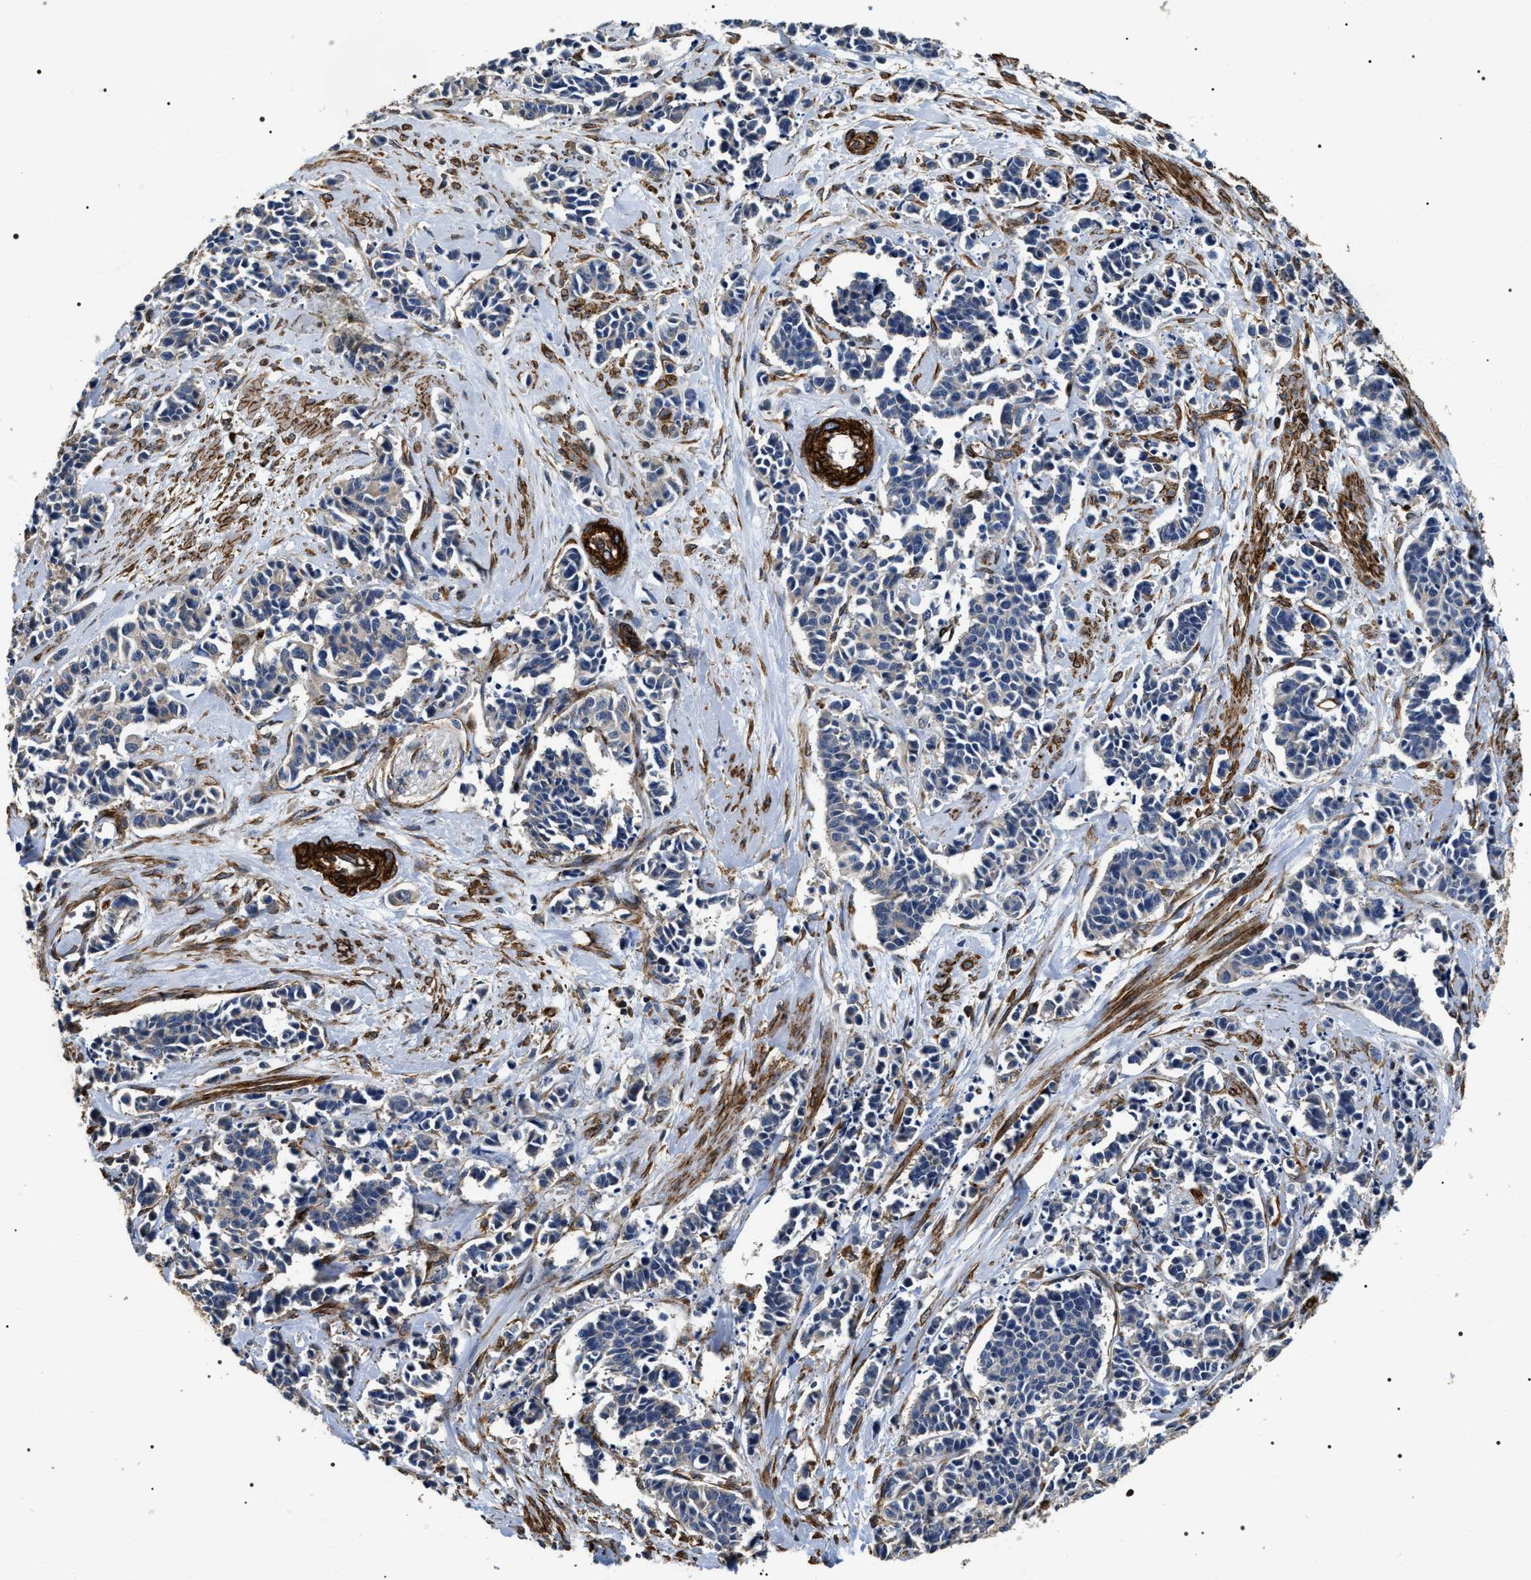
{"staining": {"intensity": "negative", "quantity": "none", "location": "none"}, "tissue": "cervical cancer", "cell_type": "Tumor cells", "image_type": "cancer", "snomed": [{"axis": "morphology", "description": "Squamous cell carcinoma, NOS"}, {"axis": "topography", "description": "Cervix"}], "caption": "Photomicrograph shows no protein staining in tumor cells of cervical squamous cell carcinoma tissue.", "gene": "ZC3HAV1L", "patient": {"sex": "female", "age": 35}}